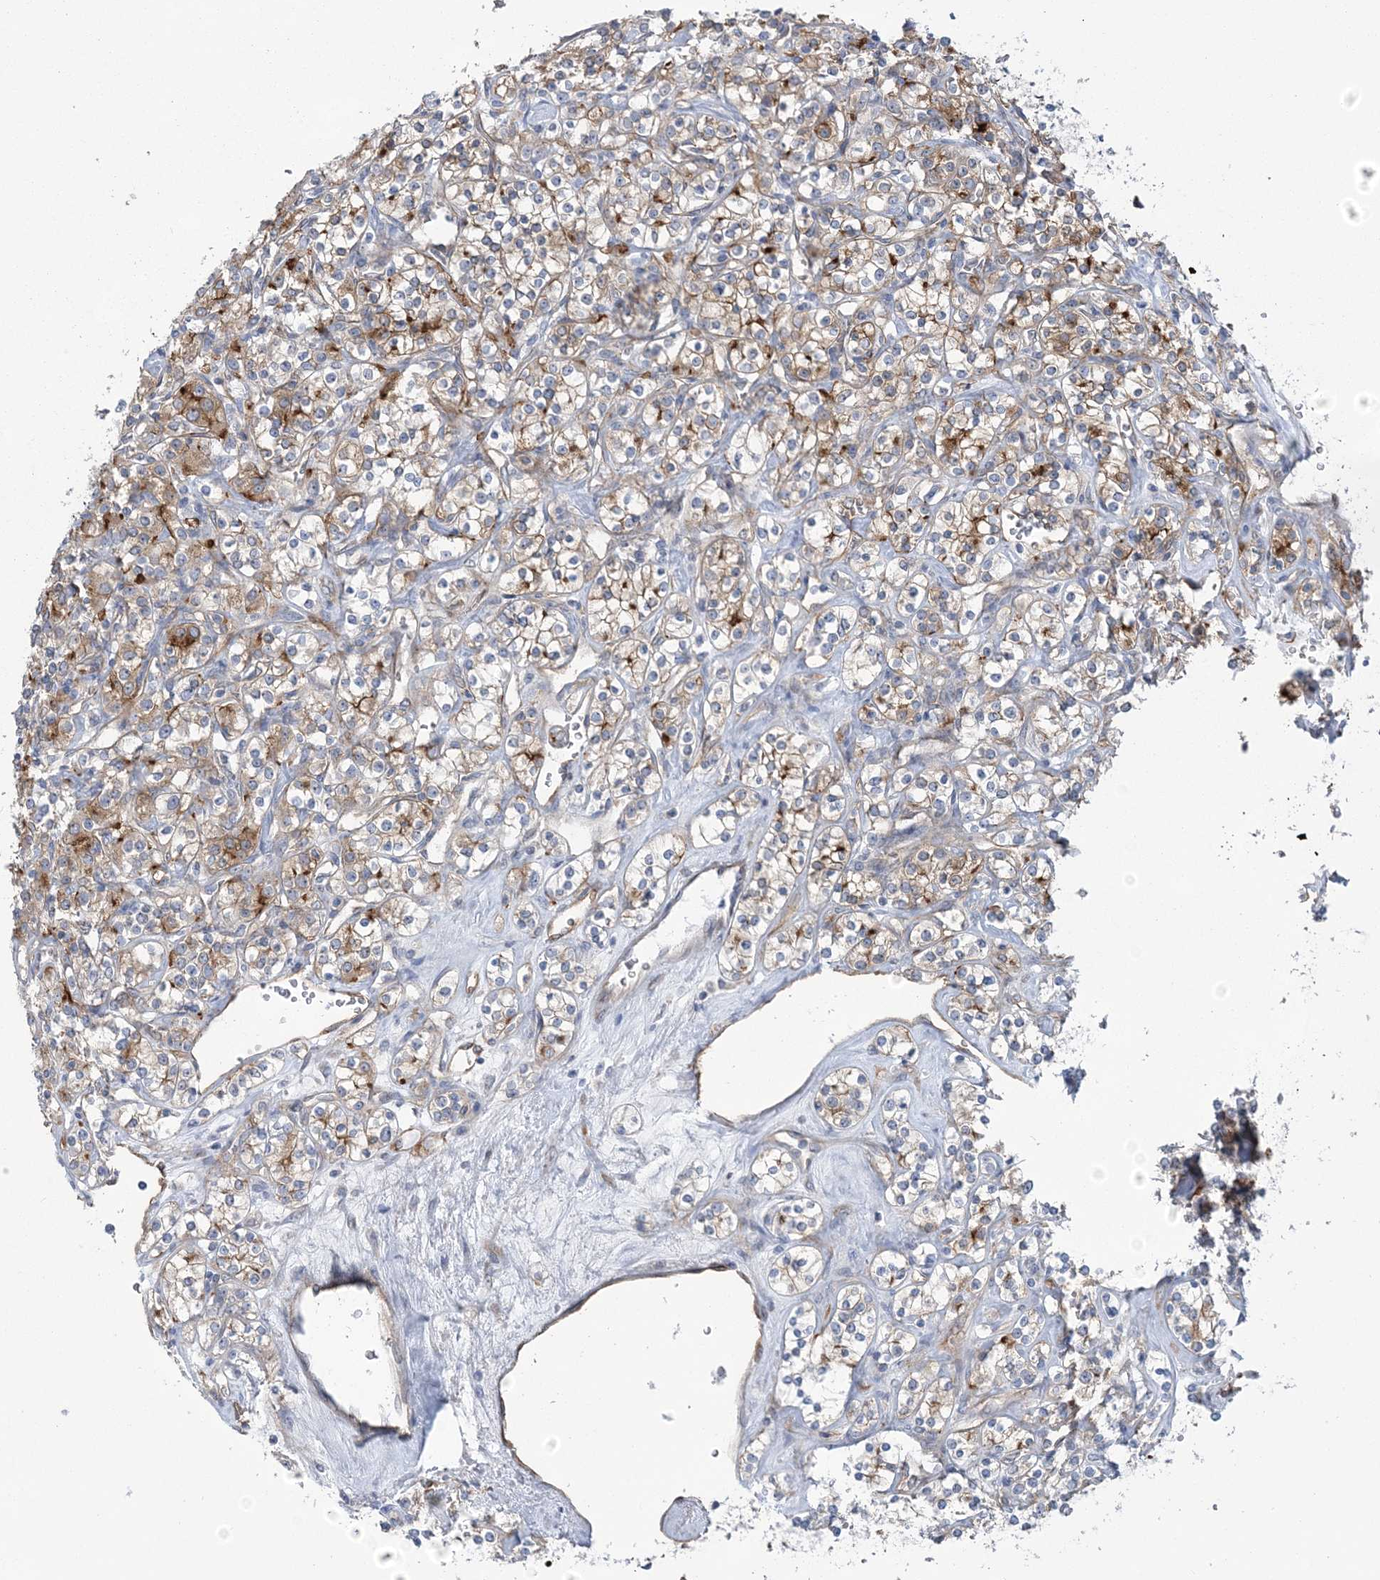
{"staining": {"intensity": "strong", "quantity": "<25%", "location": "cytoplasmic/membranous"}, "tissue": "renal cancer", "cell_type": "Tumor cells", "image_type": "cancer", "snomed": [{"axis": "morphology", "description": "Adenocarcinoma, NOS"}, {"axis": "topography", "description": "Kidney"}], "caption": "Immunohistochemical staining of renal adenocarcinoma demonstrates medium levels of strong cytoplasmic/membranous protein staining in approximately <25% of tumor cells.", "gene": "RAB11FIP5", "patient": {"sex": "male", "age": 77}}